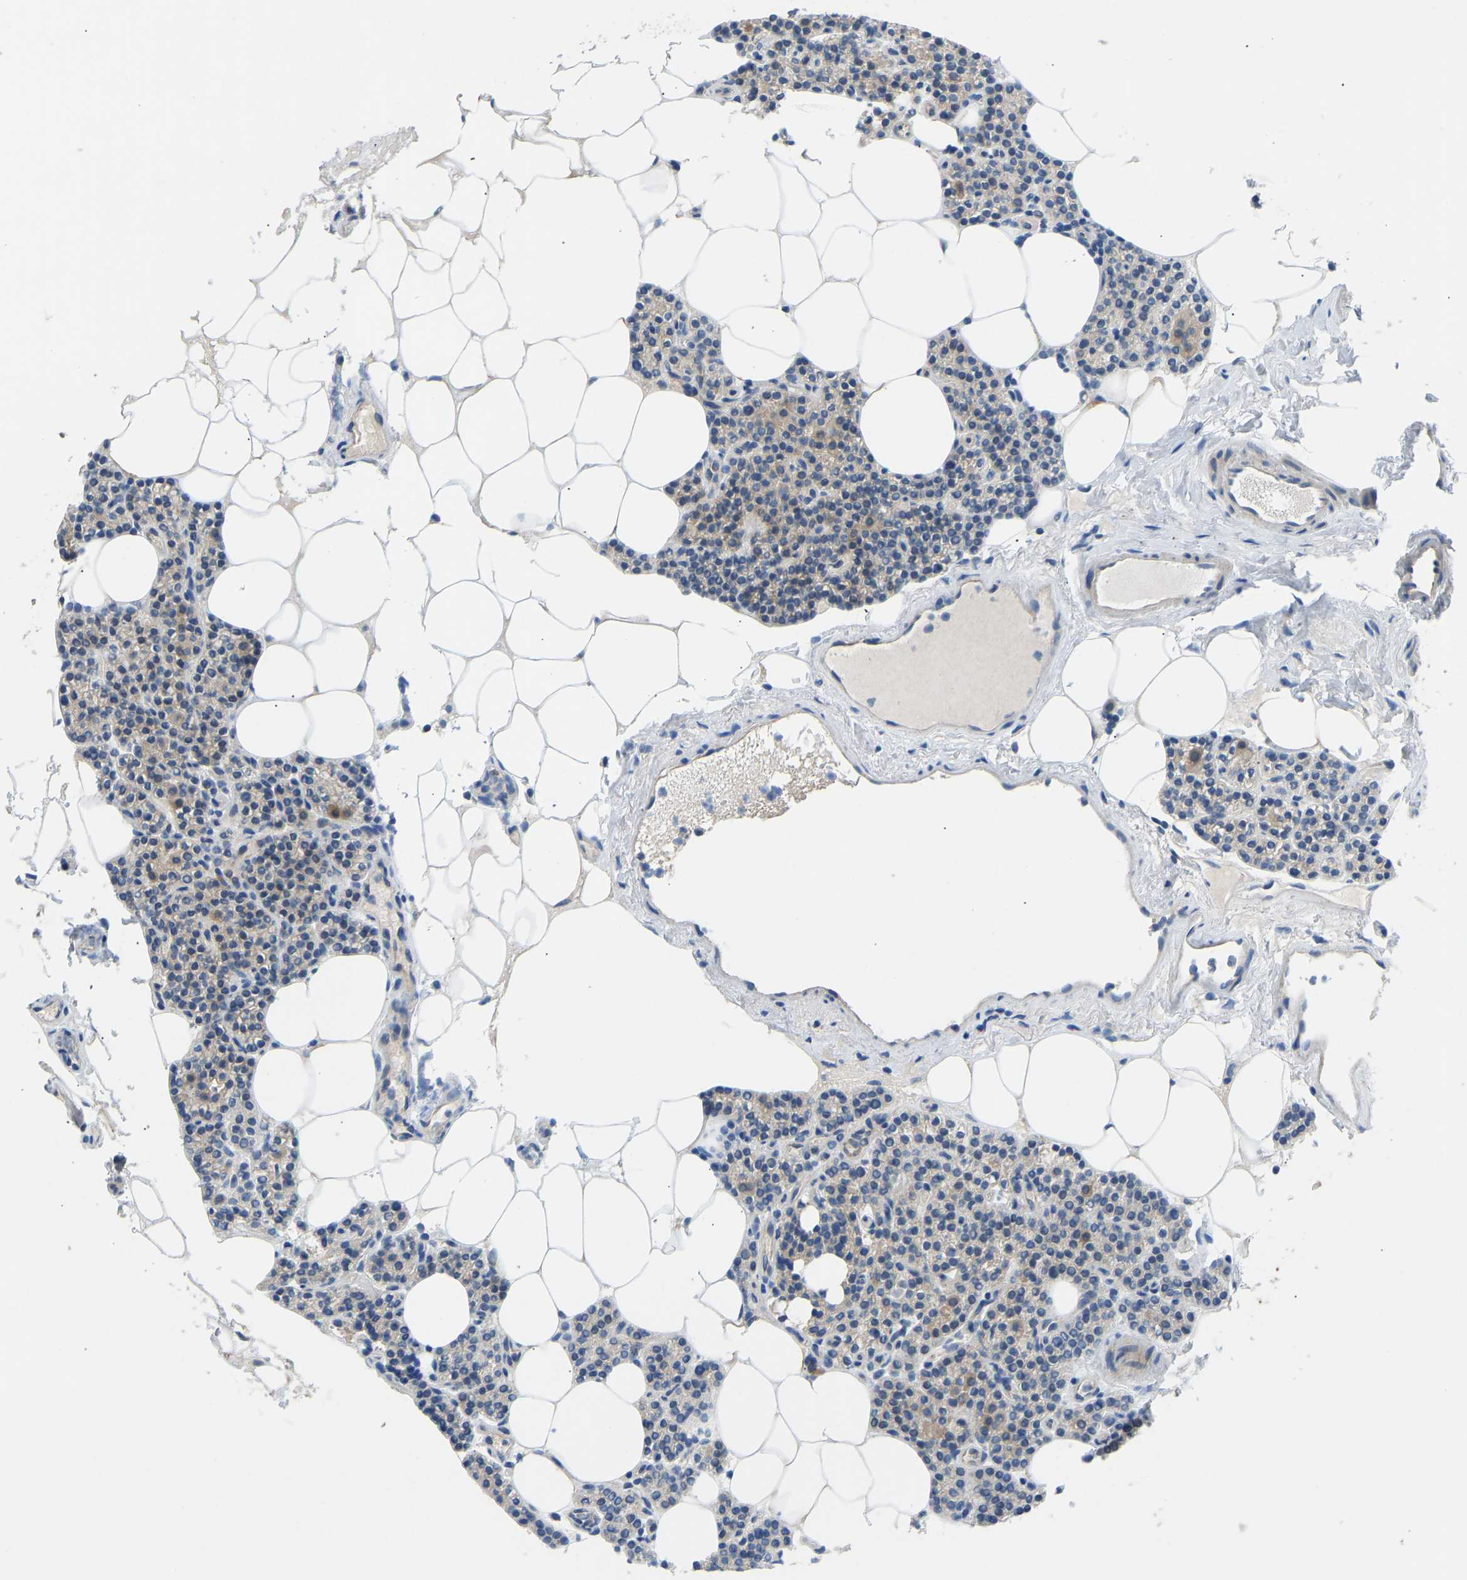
{"staining": {"intensity": "moderate", "quantity": "25%-75%", "location": "cytoplasmic/membranous"}, "tissue": "parathyroid gland", "cell_type": "Glandular cells", "image_type": "normal", "snomed": [{"axis": "morphology", "description": "Normal tissue, NOS"}, {"axis": "morphology", "description": "Adenoma, NOS"}, {"axis": "topography", "description": "Parathyroid gland"}], "caption": "DAB immunohistochemical staining of benign parathyroid gland demonstrates moderate cytoplasmic/membranous protein expression in about 25%-75% of glandular cells.", "gene": "RBP1", "patient": {"sex": "female", "age": 70}}